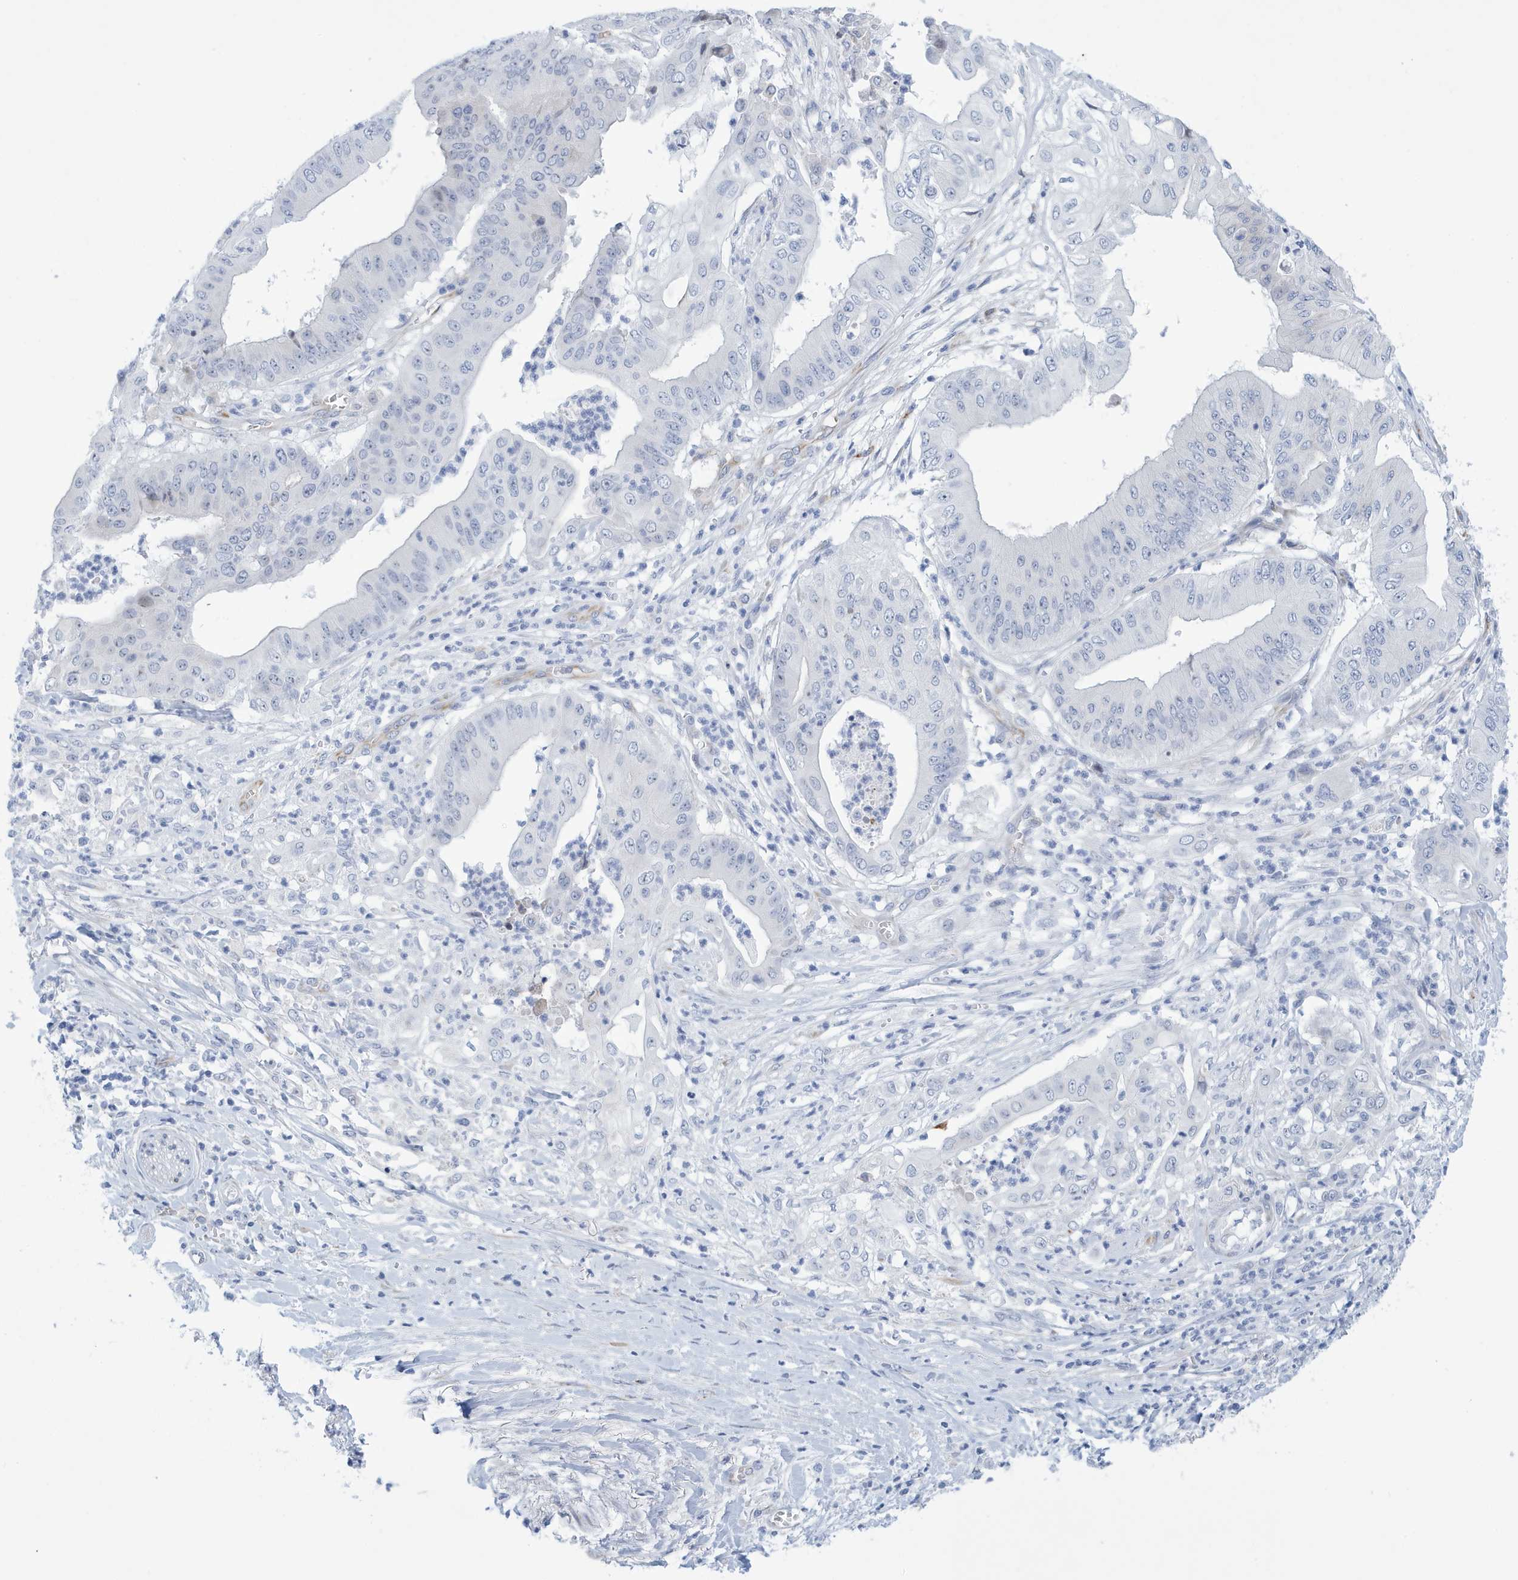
{"staining": {"intensity": "negative", "quantity": "none", "location": "none"}, "tissue": "pancreatic cancer", "cell_type": "Tumor cells", "image_type": "cancer", "snomed": [{"axis": "morphology", "description": "Adenocarcinoma, NOS"}, {"axis": "topography", "description": "Pancreas"}], "caption": "There is no significant staining in tumor cells of pancreatic cancer (adenocarcinoma).", "gene": "SEMA3F", "patient": {"sex": "female", "age": 77}}